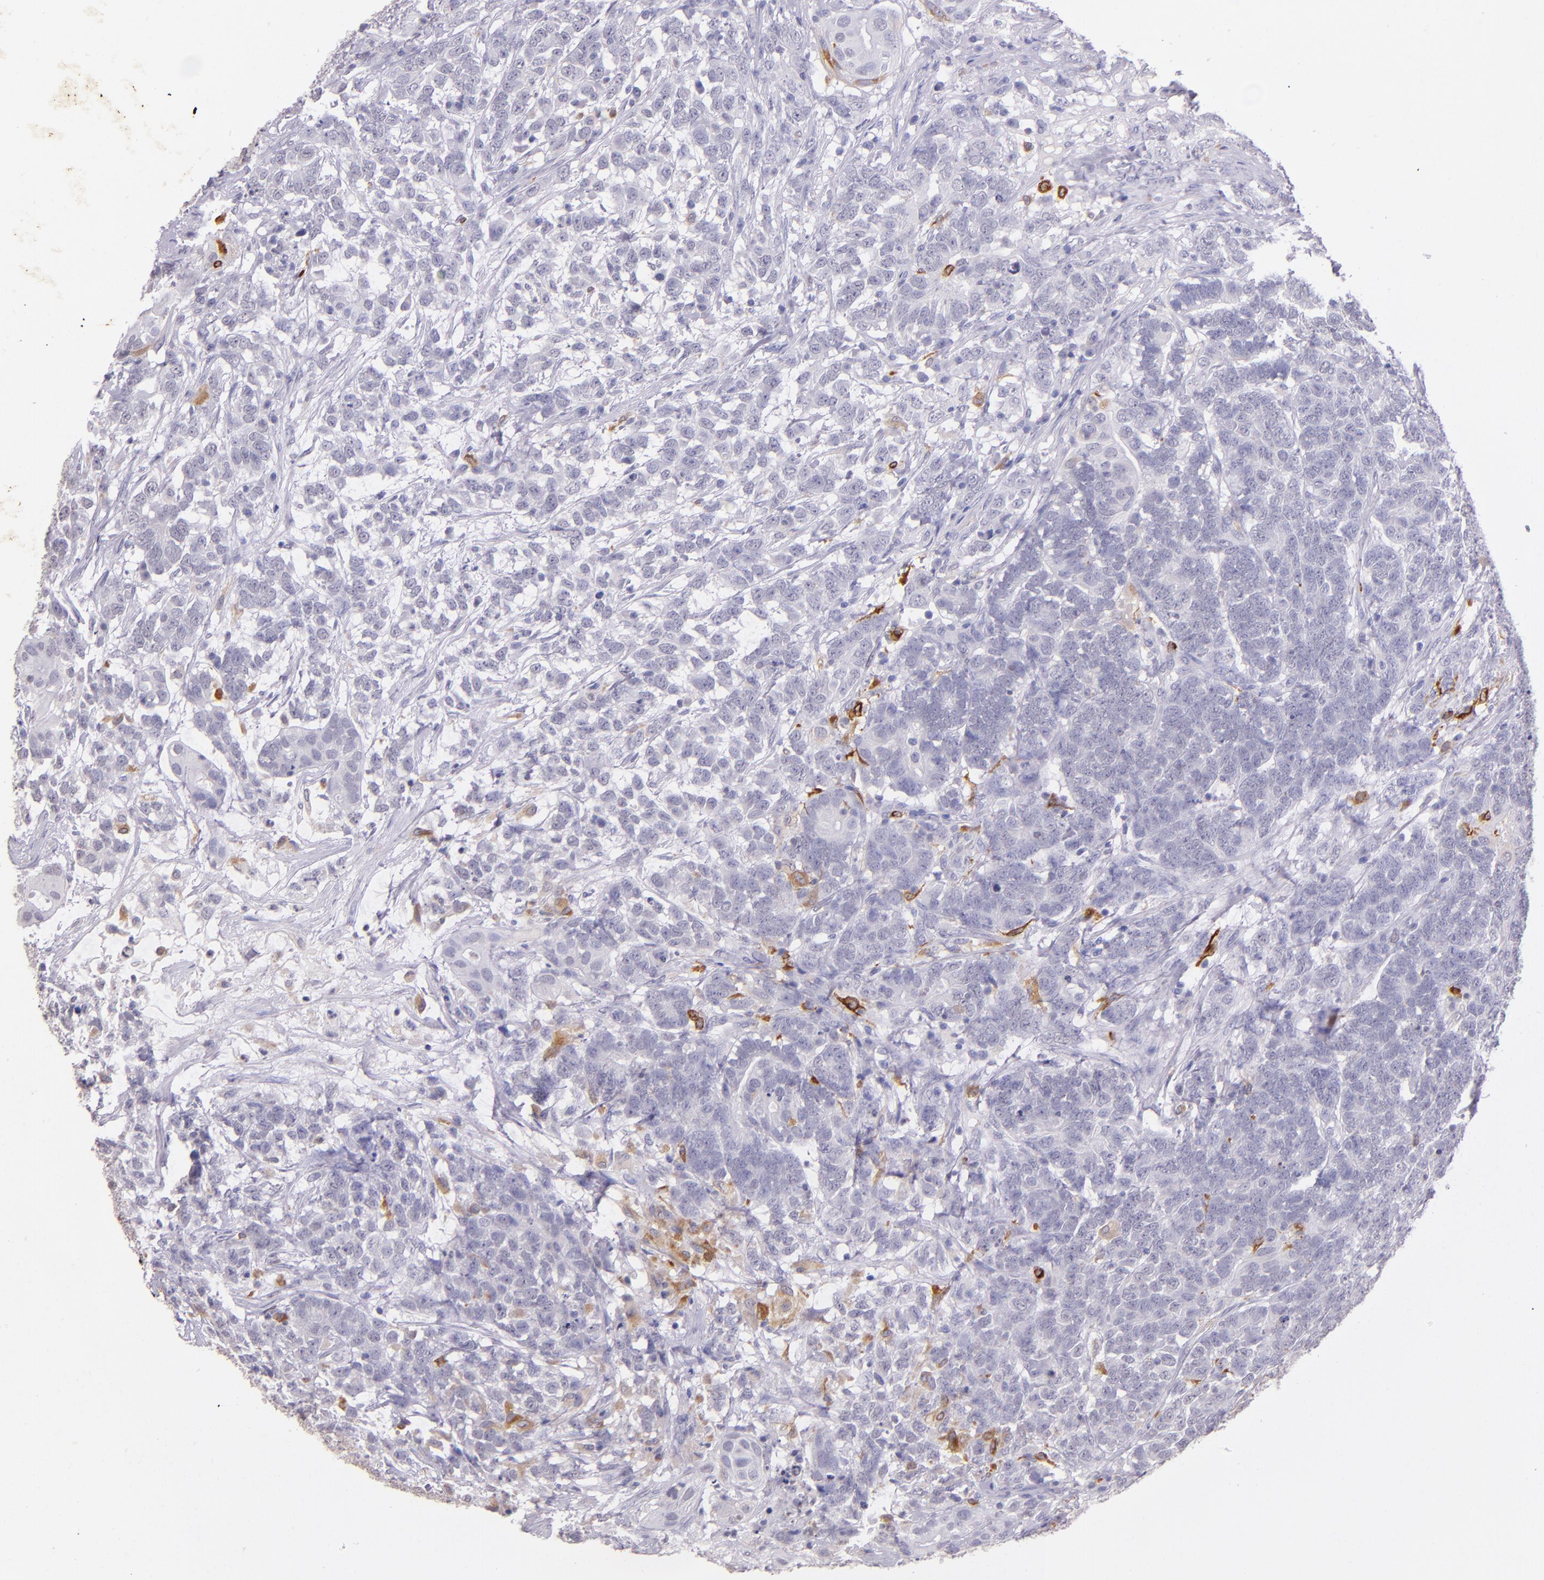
{"staining": {"intensity": "negative", "quantity": "none", "location": "none"}, "tissue": "testis cancer", "cell_type": "Tumor cells", "image_type": "cancer", "snomed": [{"axis": "morphology", "description": "Carcinoma, Embryonal, NOS"}, {"axis": "topography", "description": "Testis"}], "caption": "Tumor cells show no significant protein positivity in testis cancer.", "gene": "RTN1", "patient": {"sex": "male", "age": 26}}